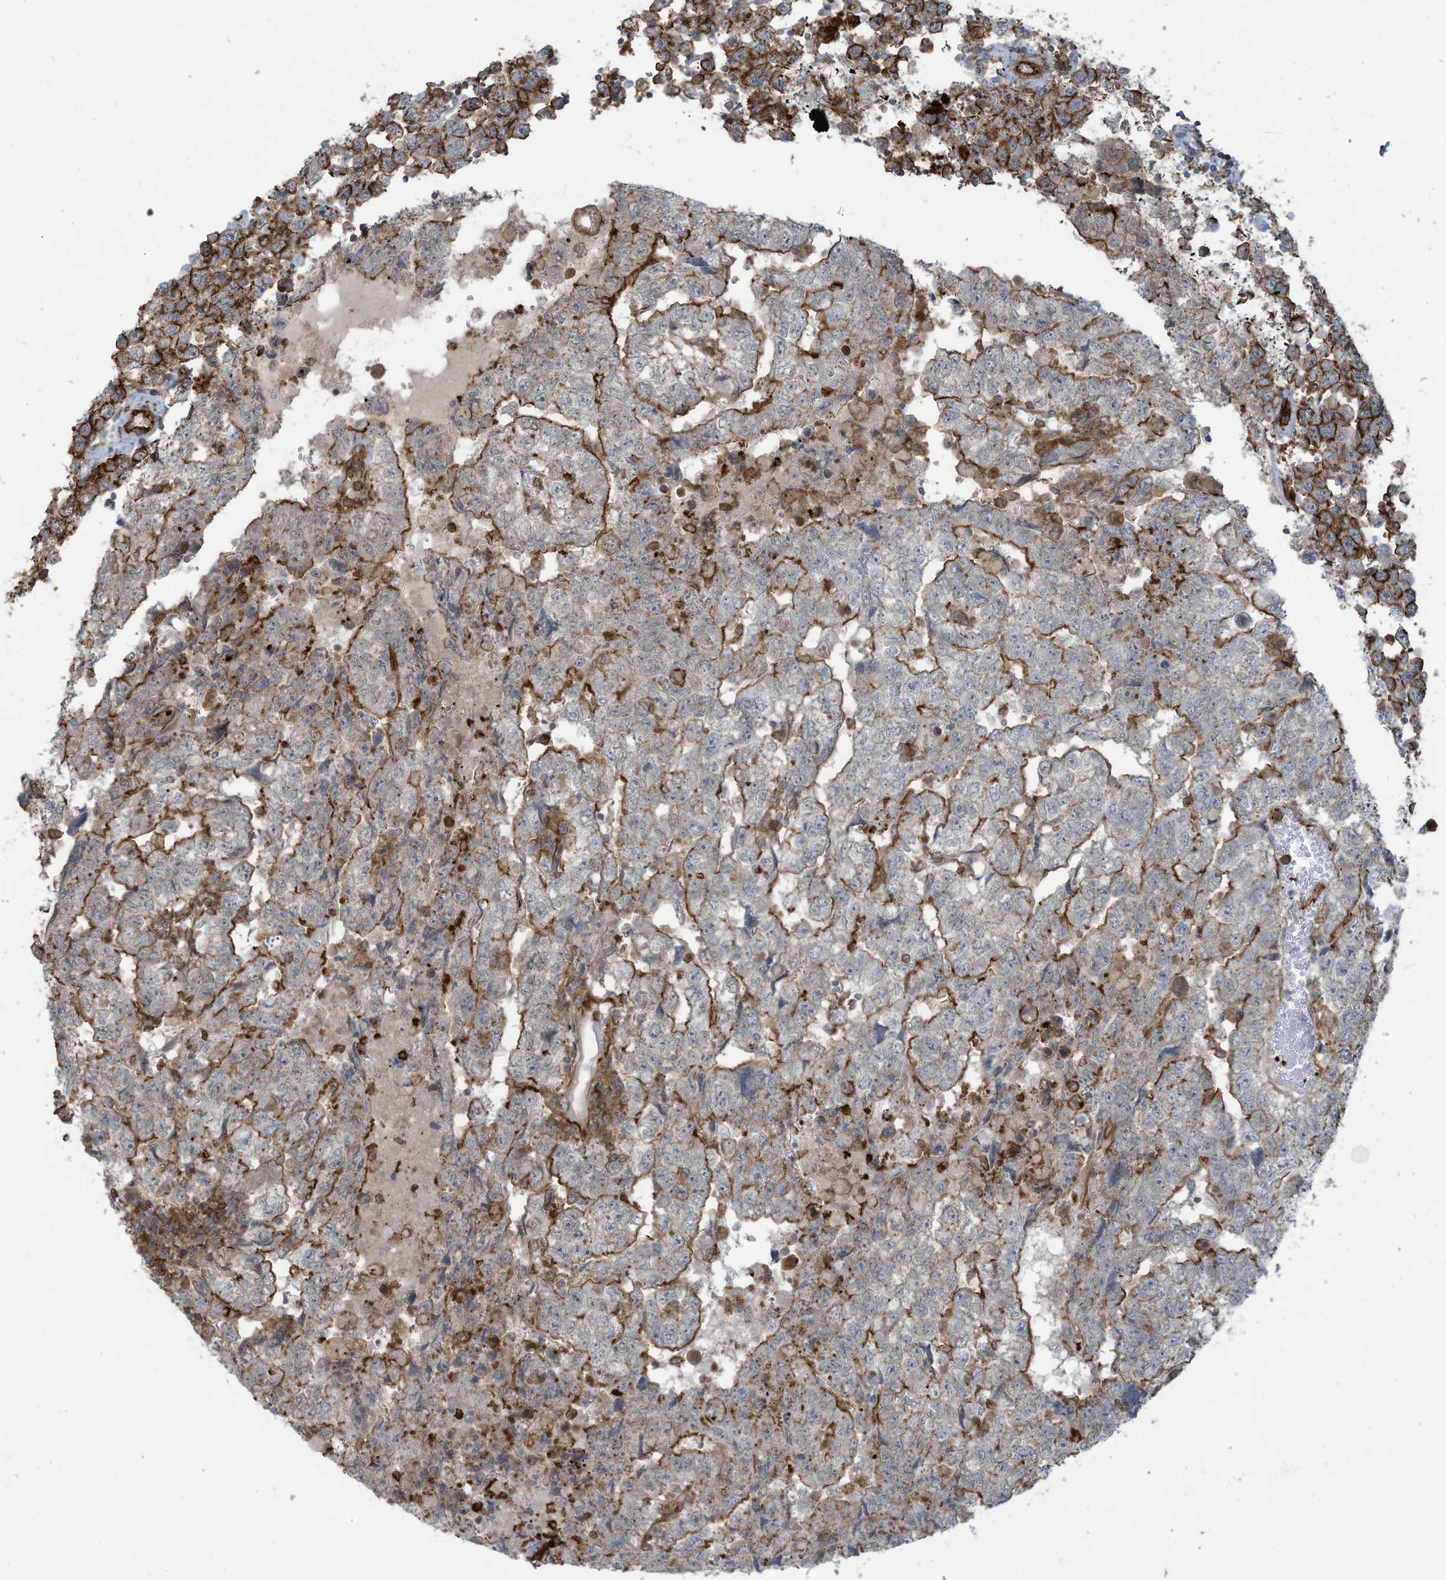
{"staining": {"intensity": "strong", "quantity": "25%-75%", "location": "cytoplasmic/membranous"}, "tissue": "testis cancer", "cell_type": "Tumor cells", "image_type": "cancer", "snomed": [{"axis": "morphology", "description": "Carcinoma, Embryonal, NOS"}, {"axis": "topography", "description": "Testis"}], "caption": "Brown immunohistochemical staining in testis cancer (embryonal carcinoma) shows strong cytoplasmic/membranous staining in about 25%-75% of tumor cells. (DAB (3,3'-diaminobenzidine) IHC with brightfield microscopy, high magnification).", "gene": "SLC9A2", "patient": {"sex": "male", "age": 36}}